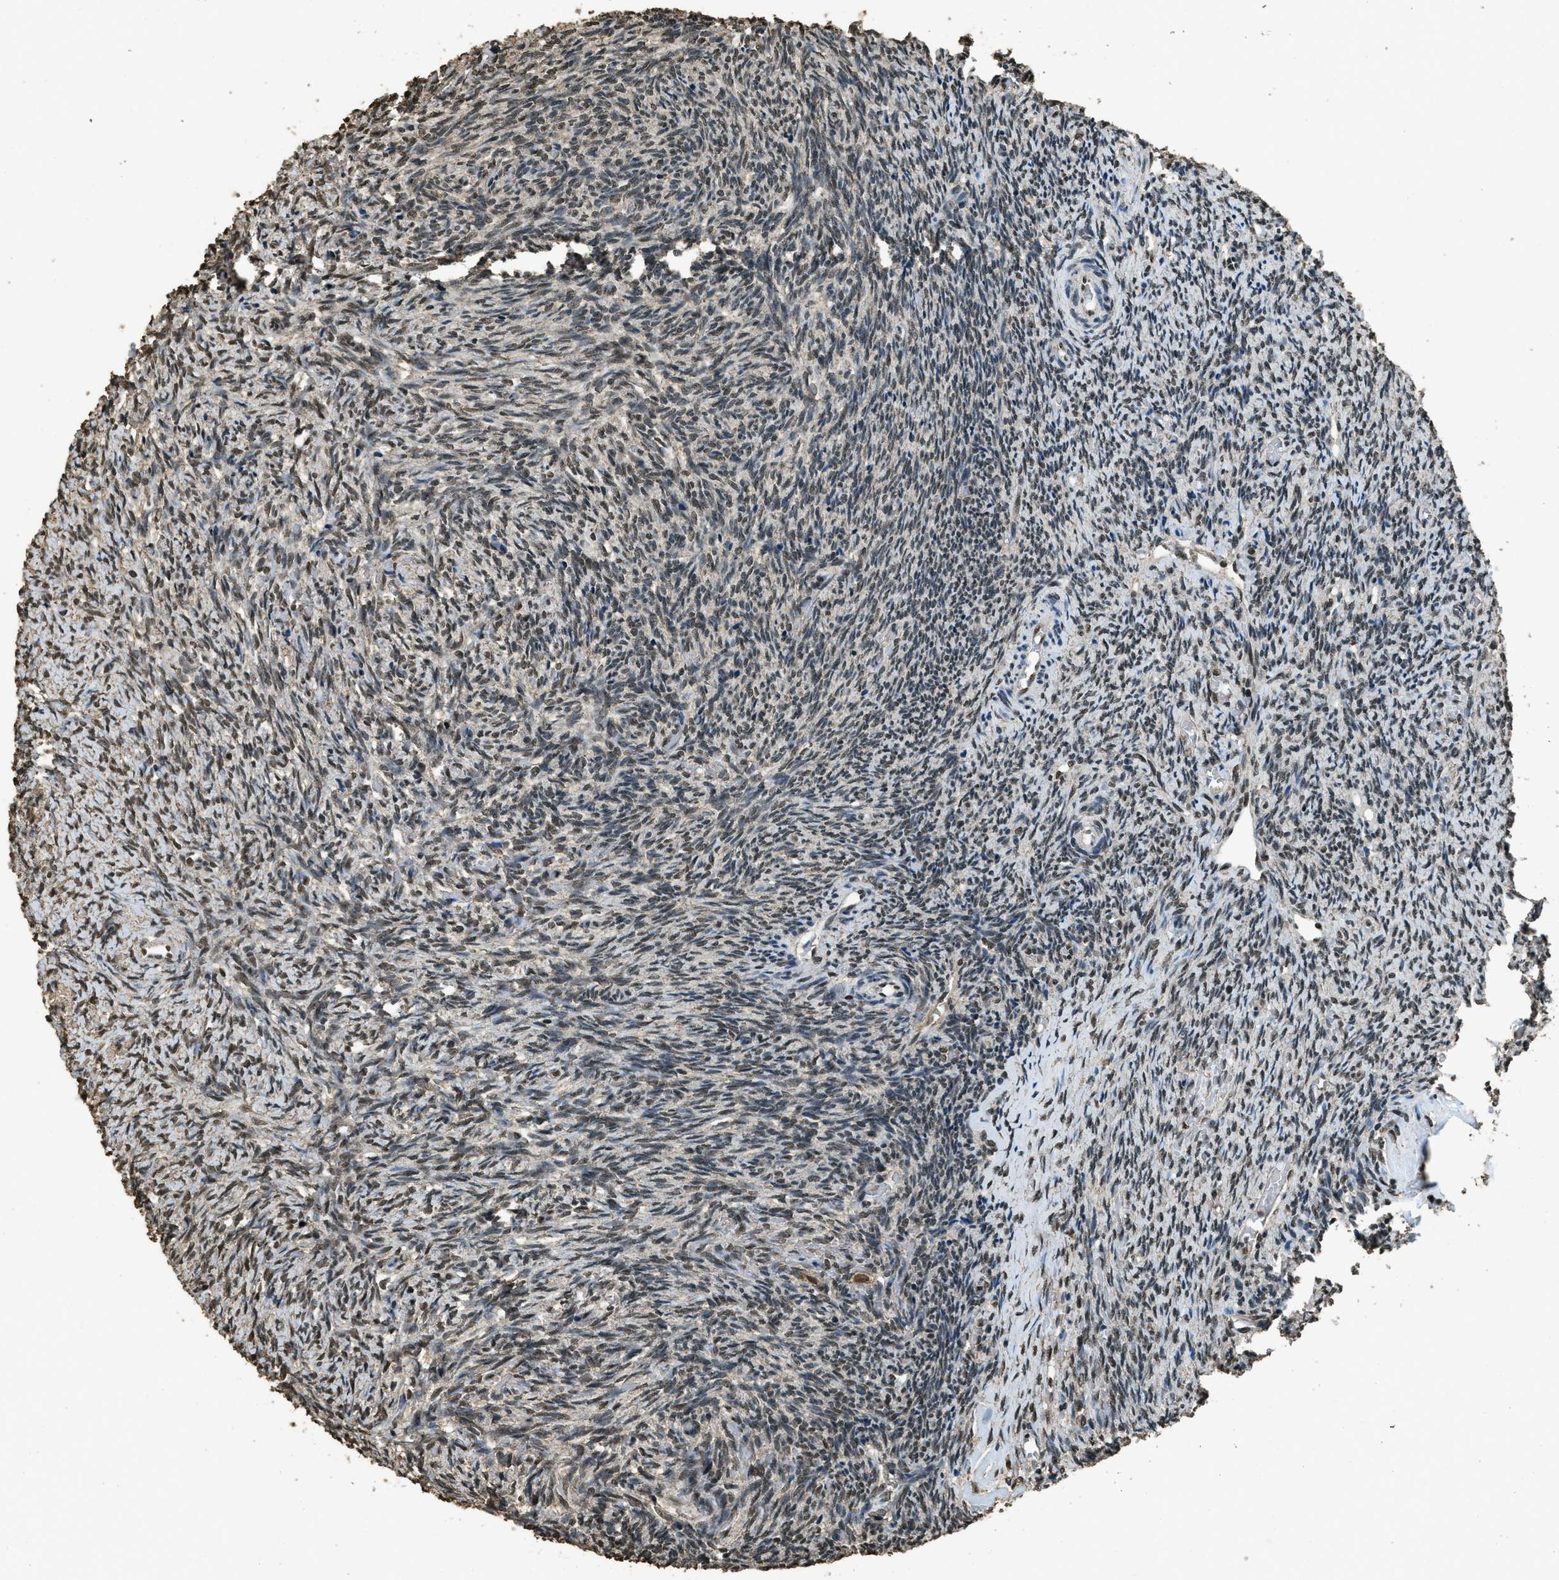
{"staining": {"intensity": "moderate", "quantity": "25%-75%", "location": "nuclear"}, "tissue": "ovary", "cell_type": "Ovarian stroma cells", "image_type": "normal", "snomed": [{"axis": "morphology", "description": "Normal tissue, NOS"}, {"axis": "topography", "description": "Ovary"}], "caption": "Ovary stained with immunohistochemistry displays moderate nuclear expression in approximately 25%-75% of ovarian stroma cells. (Brightfield microscopy of DAB IHC at high magnification).", "gene": "MYB", "patient": {"sex": "female", "age": 41}}